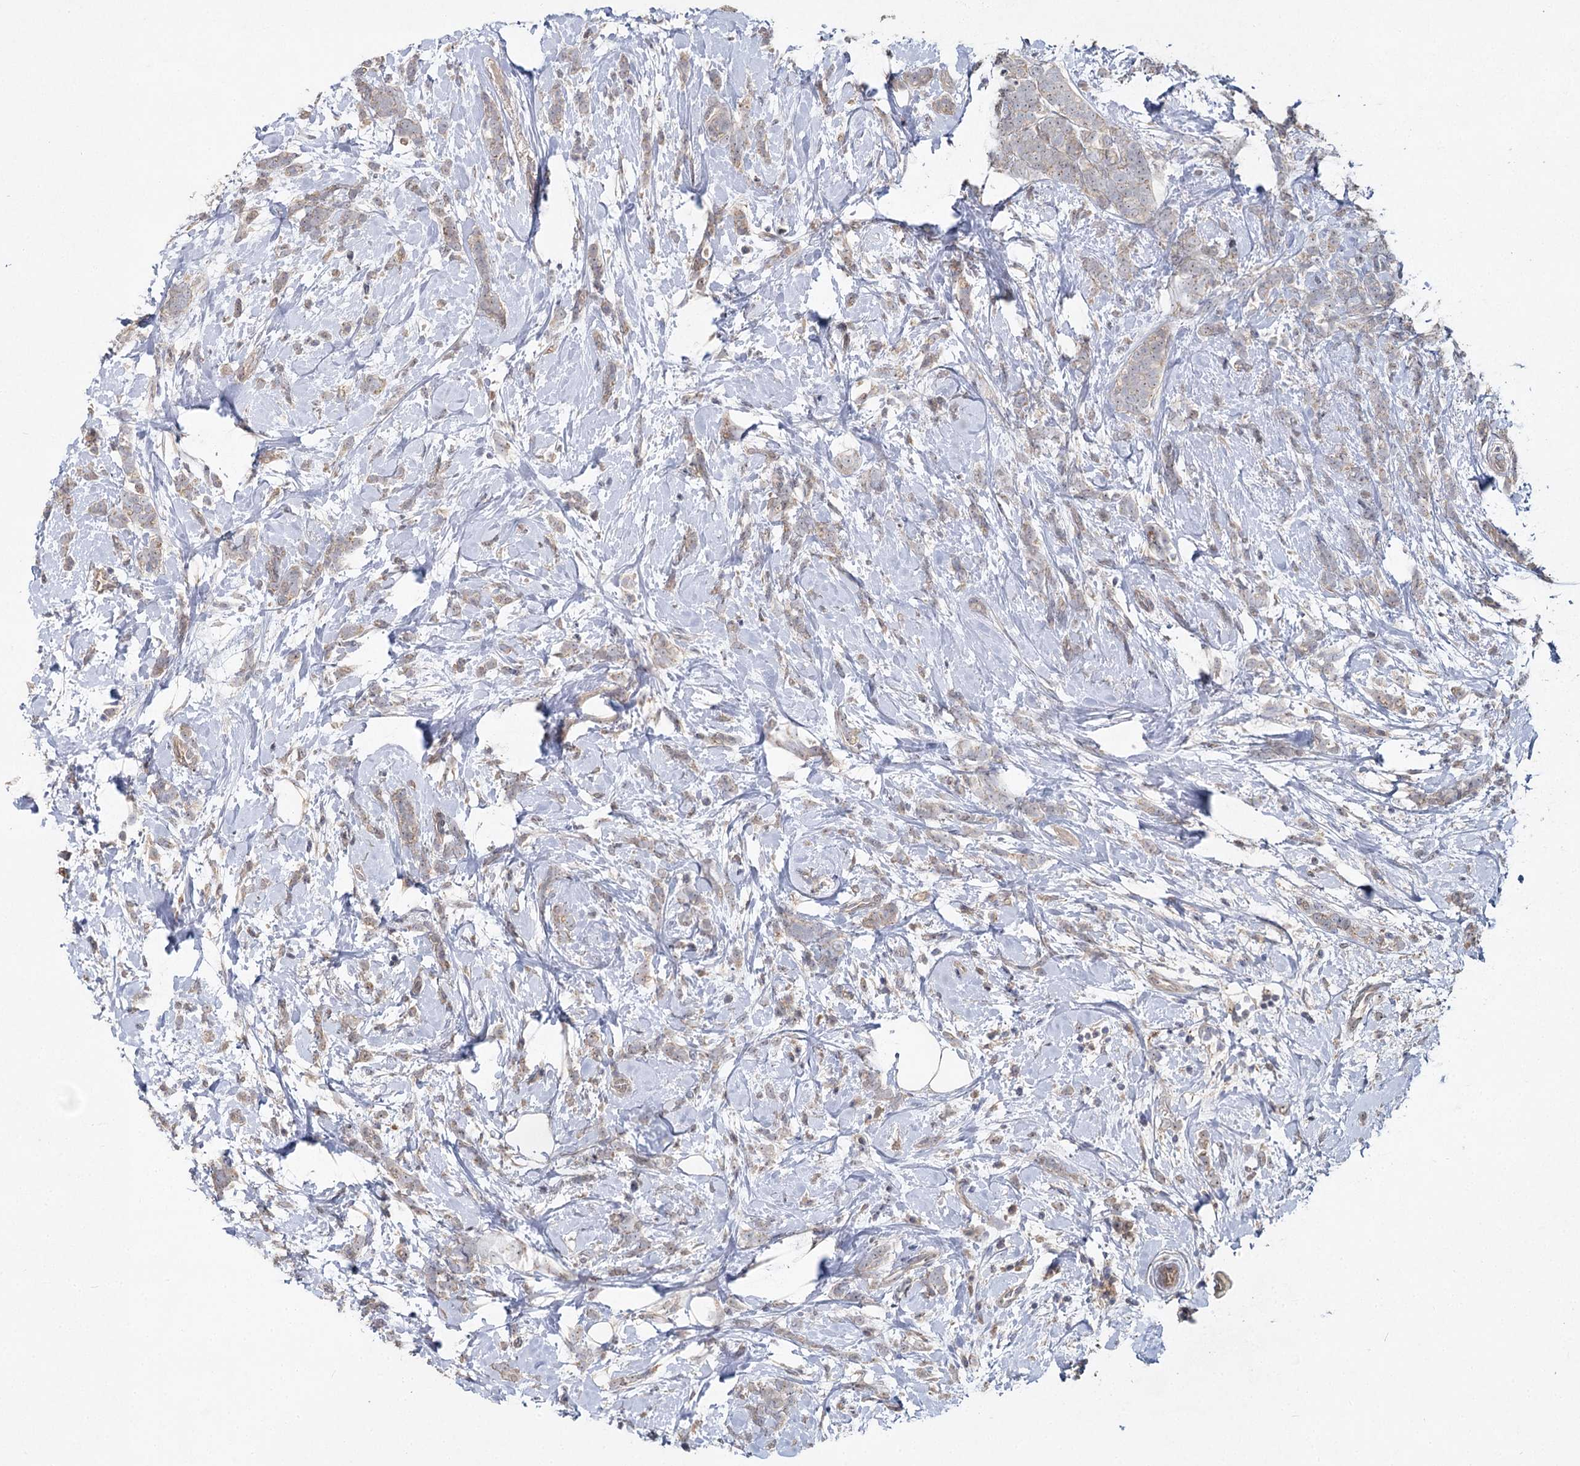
{"staining": {"intensity": "weak", "quantity": "25%-75%", "location": "cytoplasmic/membranous"}, "tissue": "breast cancer", "cell_type": "Tumor cells", "image_type": "cancer", "snomed": [{"axis": "morphology", "description": "Lobular carcinoma"}, {"axis": "topography", "description": "Breast"}], "caption": "Breast lobular carcinoma tissue exhibits weak cytoplasmic/membranous staining in about 25%-75% of tumor cells, visualized by immunohistochemistry. (IHC, brightfield microscopy, high magnification).", "gene": "ANGPTL5", "patient": {"sex": "female", "age": 58}}